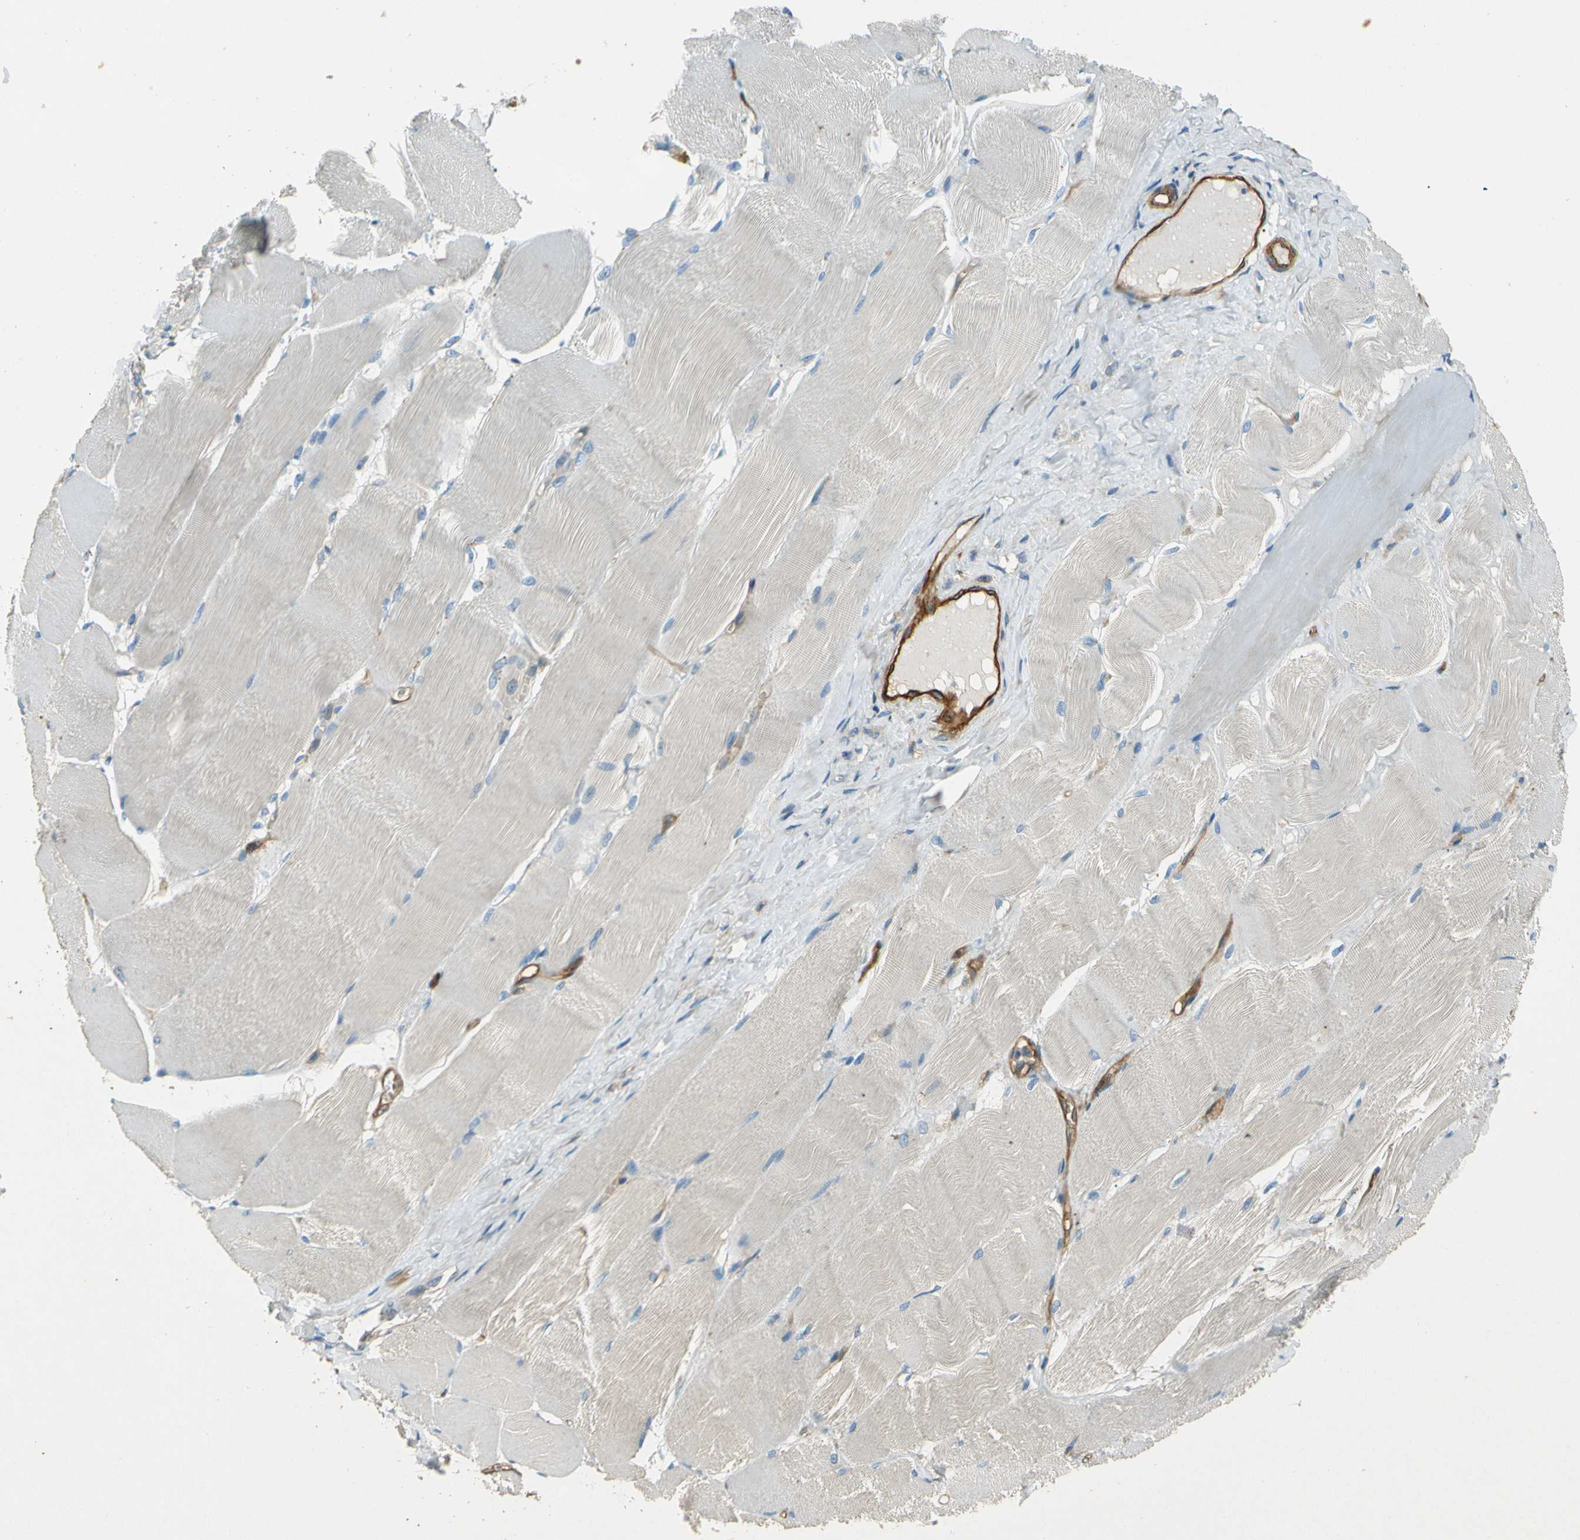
{"staining": {"intensity": "negative", "quantity": "none", "location": "none"}, "tissue": "skeletal muscle", "cell_type": "Myocytes", "image_type": "normal", "snomed": [{"axis": "morphology", "description": "Normal tissue, NOS"}, {"axis": "morphology", "description": "Squamous cell carcinoma, NOS"}, {"axis": "topography", "description": "Skeletal muscle"}], "caption": "Myocytes show no significant staining in normal skeletal muscle. Nuclei are stained in blue.", "gene": "ENTPD1", "patient": {"sex": "male", "age": 51}}